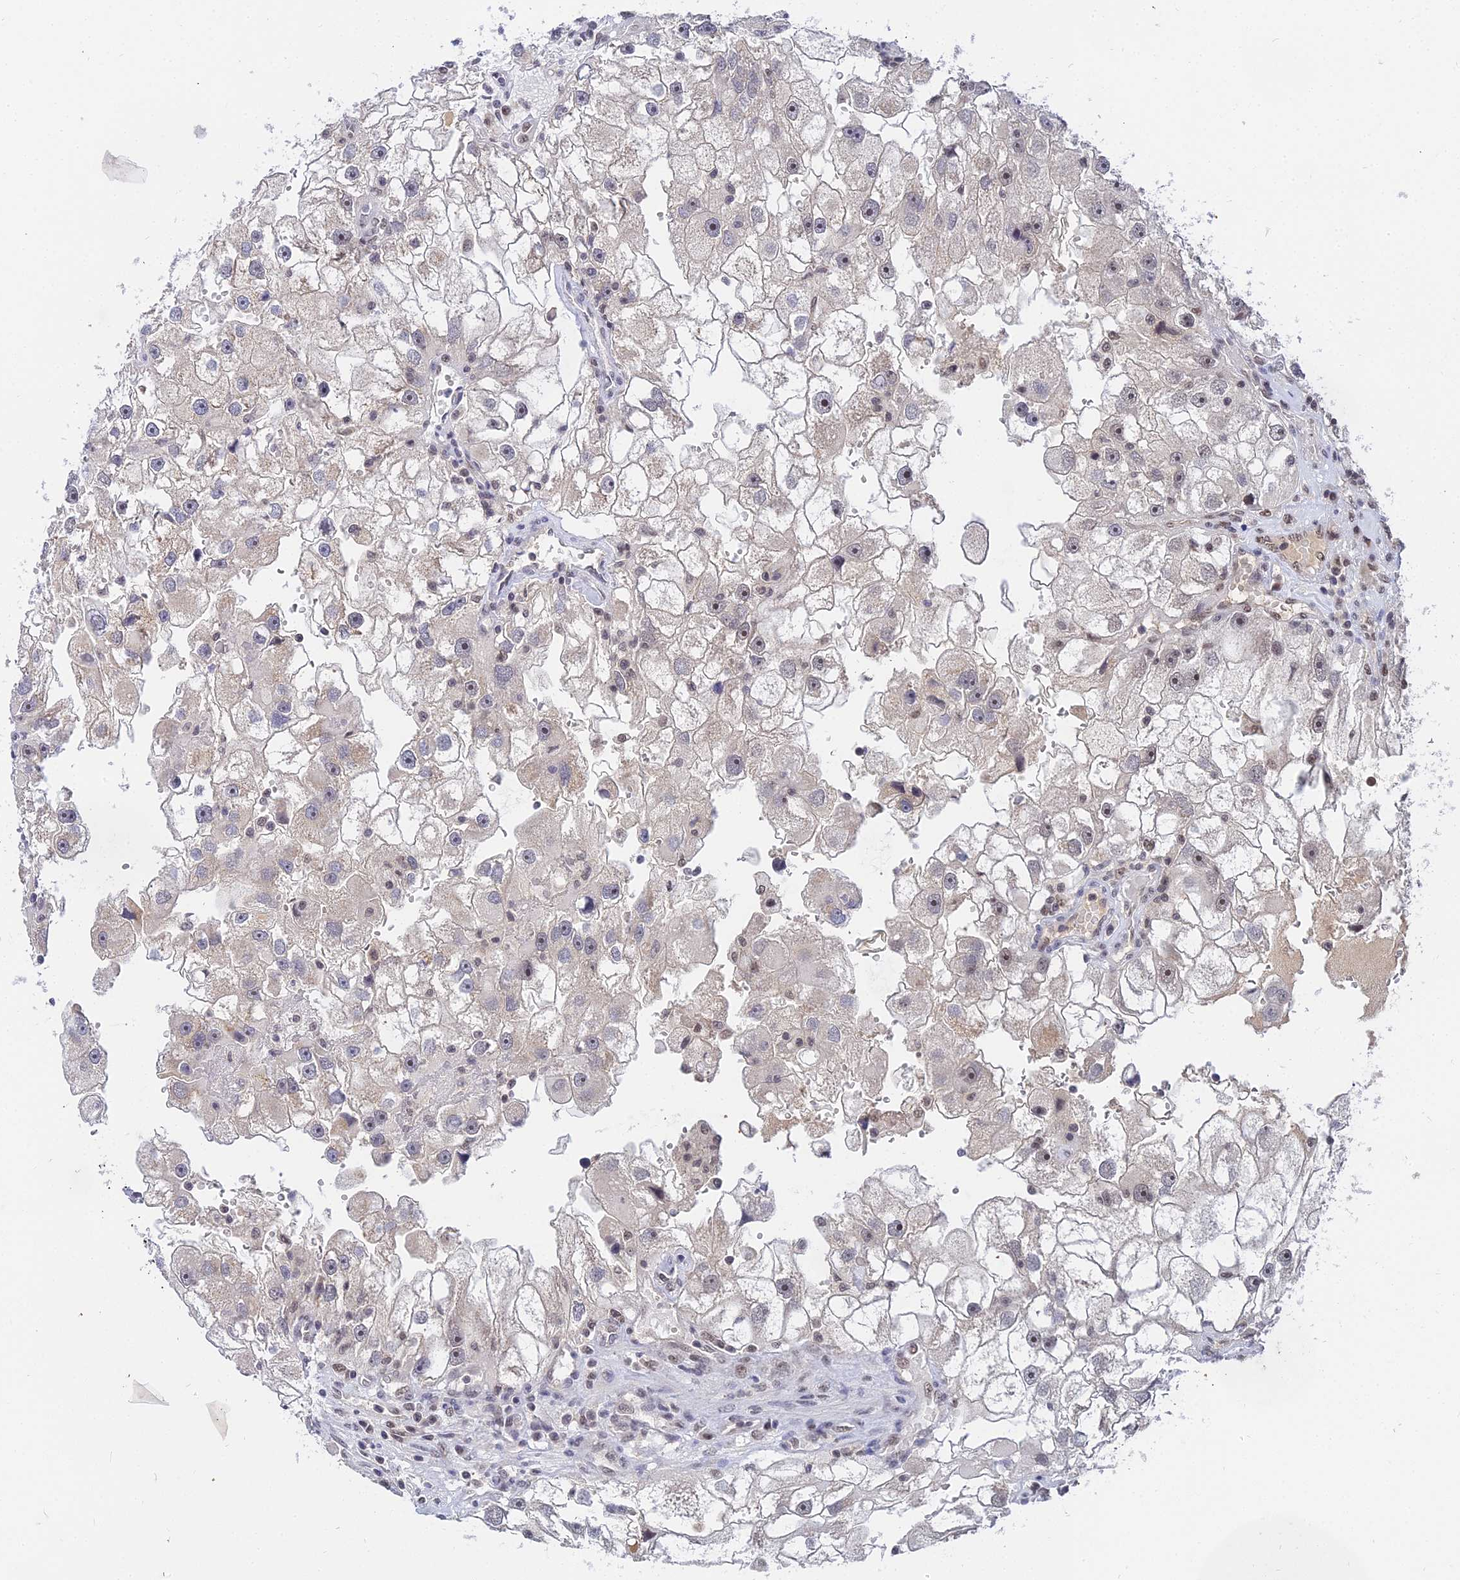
{"staining": {"intensity": "moderate", "quantity": "<25%", "location": "cytoplasmic/membranous,nuclear"}, "tissue": "renal cancer", "cell_type": "Tumor cells", "image_type": "cancer", "snomed": [{"axis": "morphology", "description": "Adenocarcinoma, NOS"}, {"axis": "topography", "description": "Kidney"}], "caption": "Adenocarcinoma (renal) stained with immunohistochemistry (IHC) exhibits moderate cytoplasmic/membranous and nuclear staining in approximately <25% of tumor cells. The protein of interest is shown in brown color, while the nuclei are stained blue.", "gene": "EXOSC3", "patient": {"sex": "male", "age": 63}}